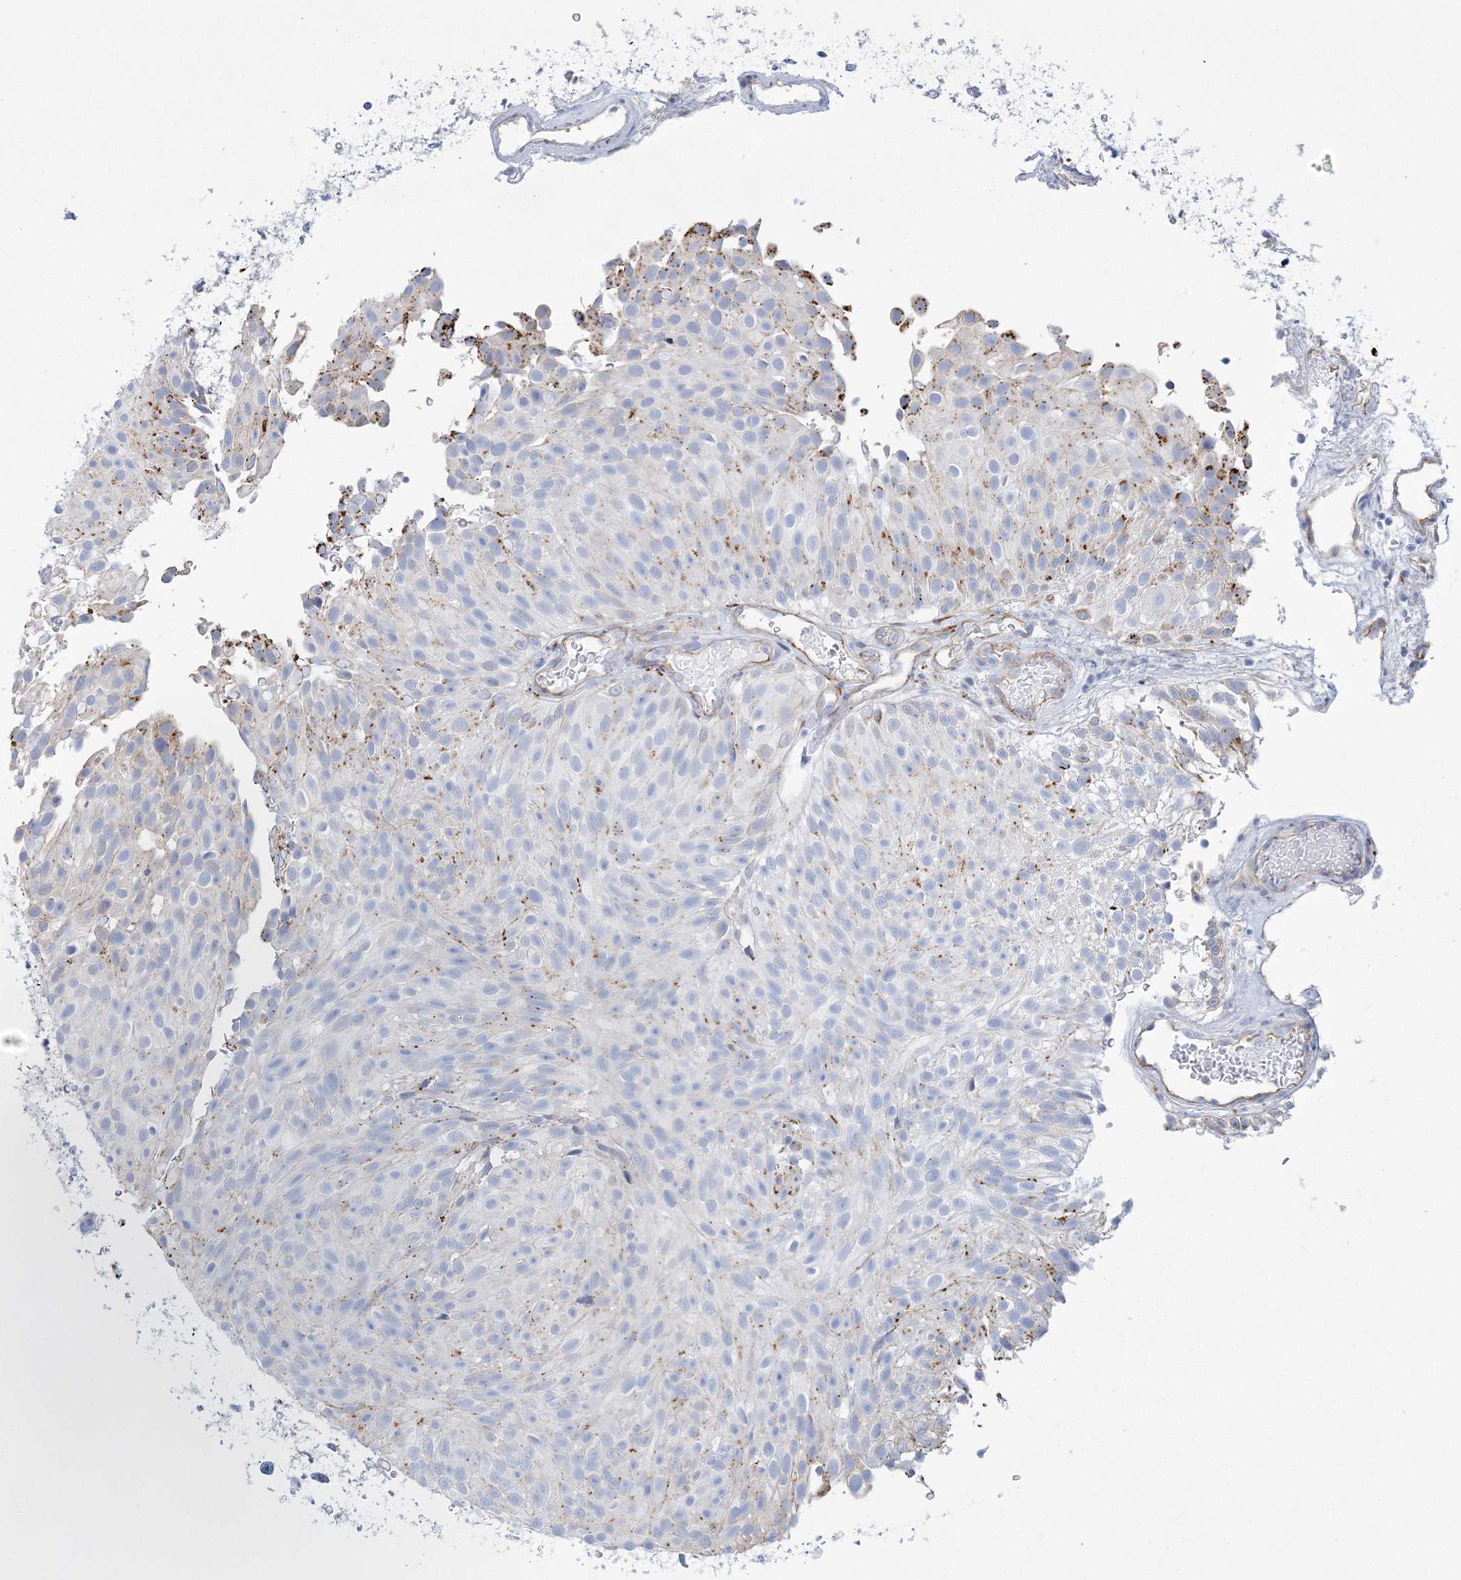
{"staining": {"intensity": "weak", "quantity": "<25%", "location": "cytoplasmic/membranous"}, "tissue": "urothelial cancer", "cell_type": "Tumor cells", "image_type": "cancer", "snomed": [{"axis": "morphology", "description": "Urothelial carcinoma, Low grade"}, {"axis": "topography", "description": "Urinary bladder"}], "caption": "An image of urothelial cancer stained for a protein reveals no brown staining in tumor cells.", "gene": "RAB11FIP5", "patient": {"sex": "male", "age": 78}}